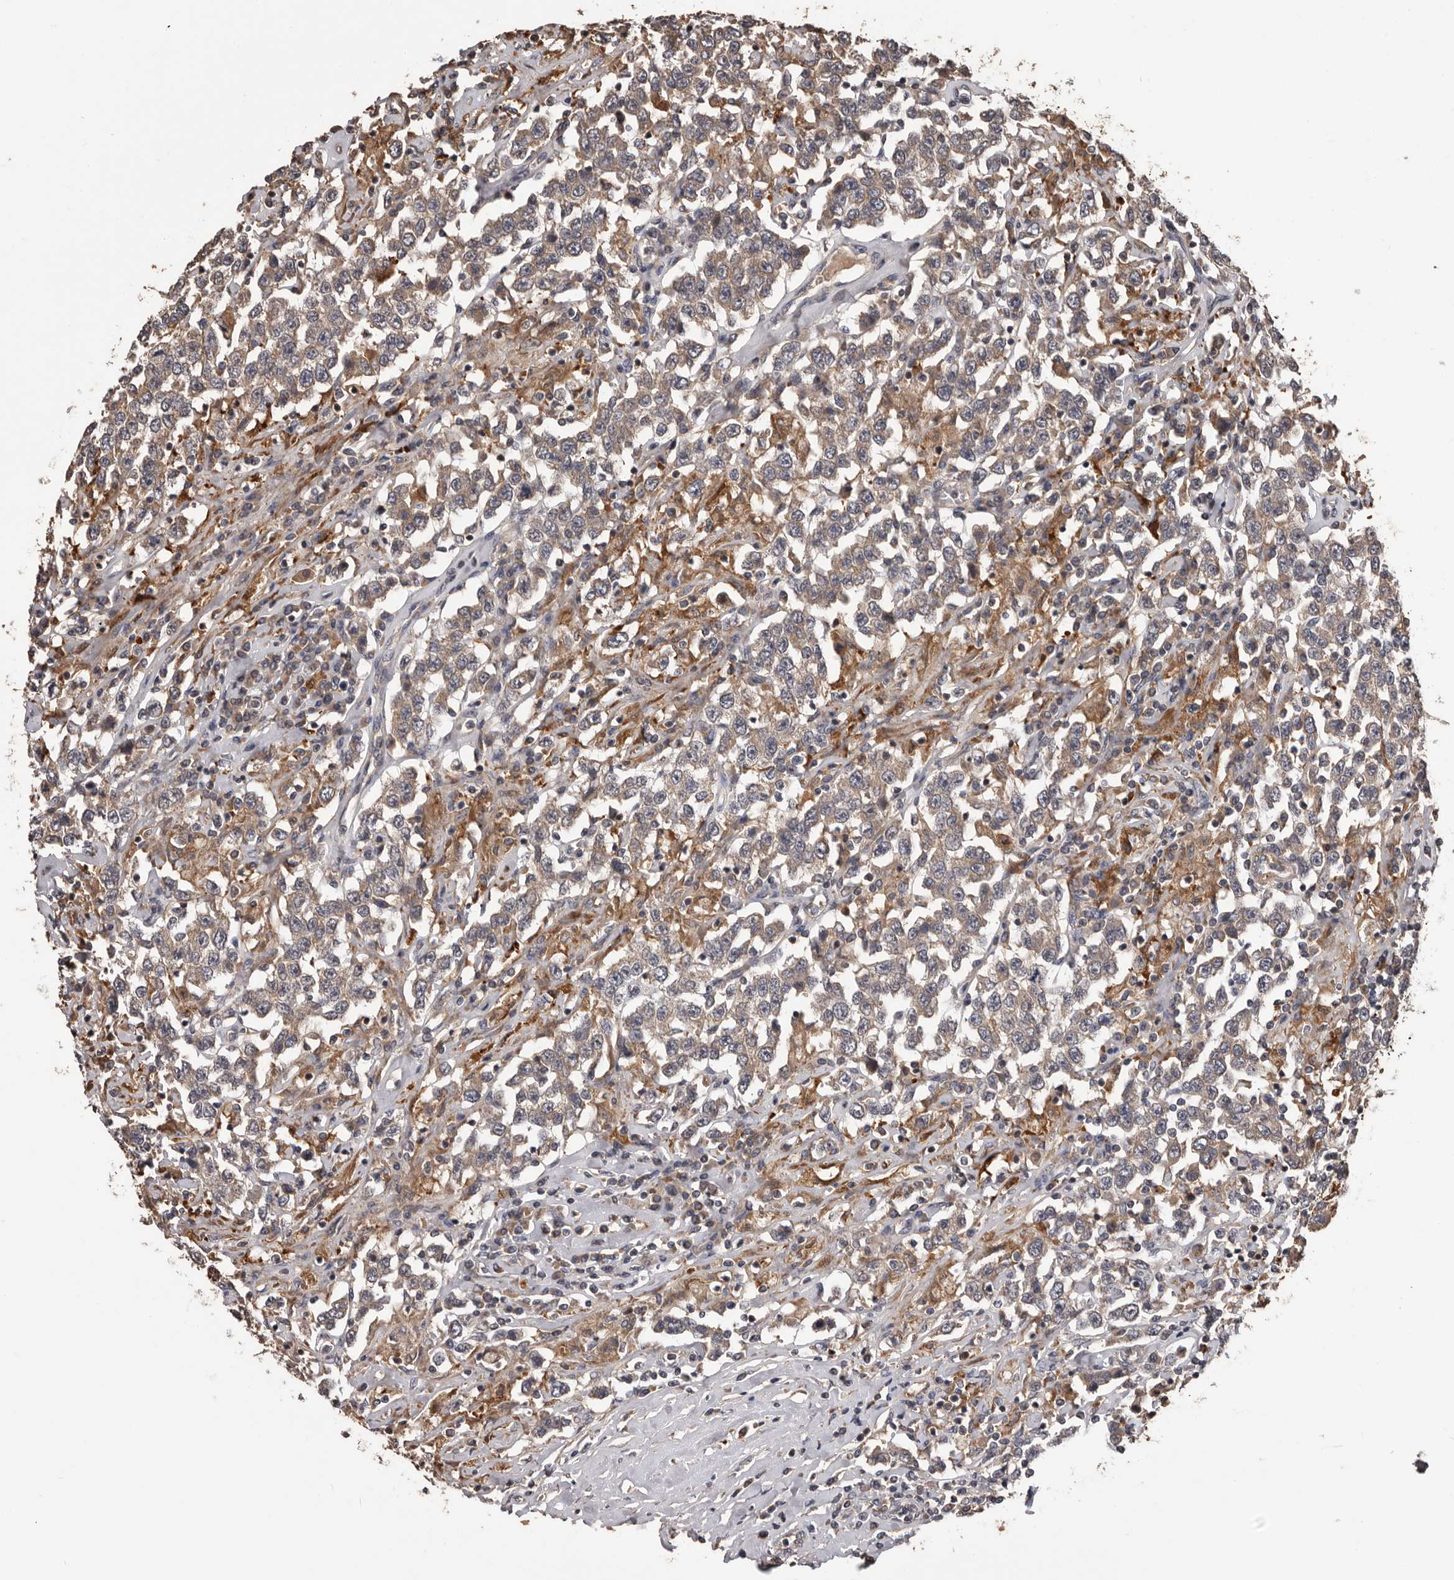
{"staining": {"intensity": "weak", "quantity": ">75%", "location": "cytoplasmic/membranous"}, "tissue": "testis cancer", "cell_type": "Tumor cells", "image_type": "cancer", "snomed": [{"axis": "morphology", "description": "Seminoma, NOS"}, {"axis": "topography", "description": "Testis"}], "caption": "Immunohistochemistry (IHC) photomicrograph of human testis seminoma stained for a protein (brown), which reveals low levels of weak cytoplasmic/membranous expression in about >75% of tumor cells.", "gene": "ADAMTS2", "patient": {"sex": "male", "age": 41}}